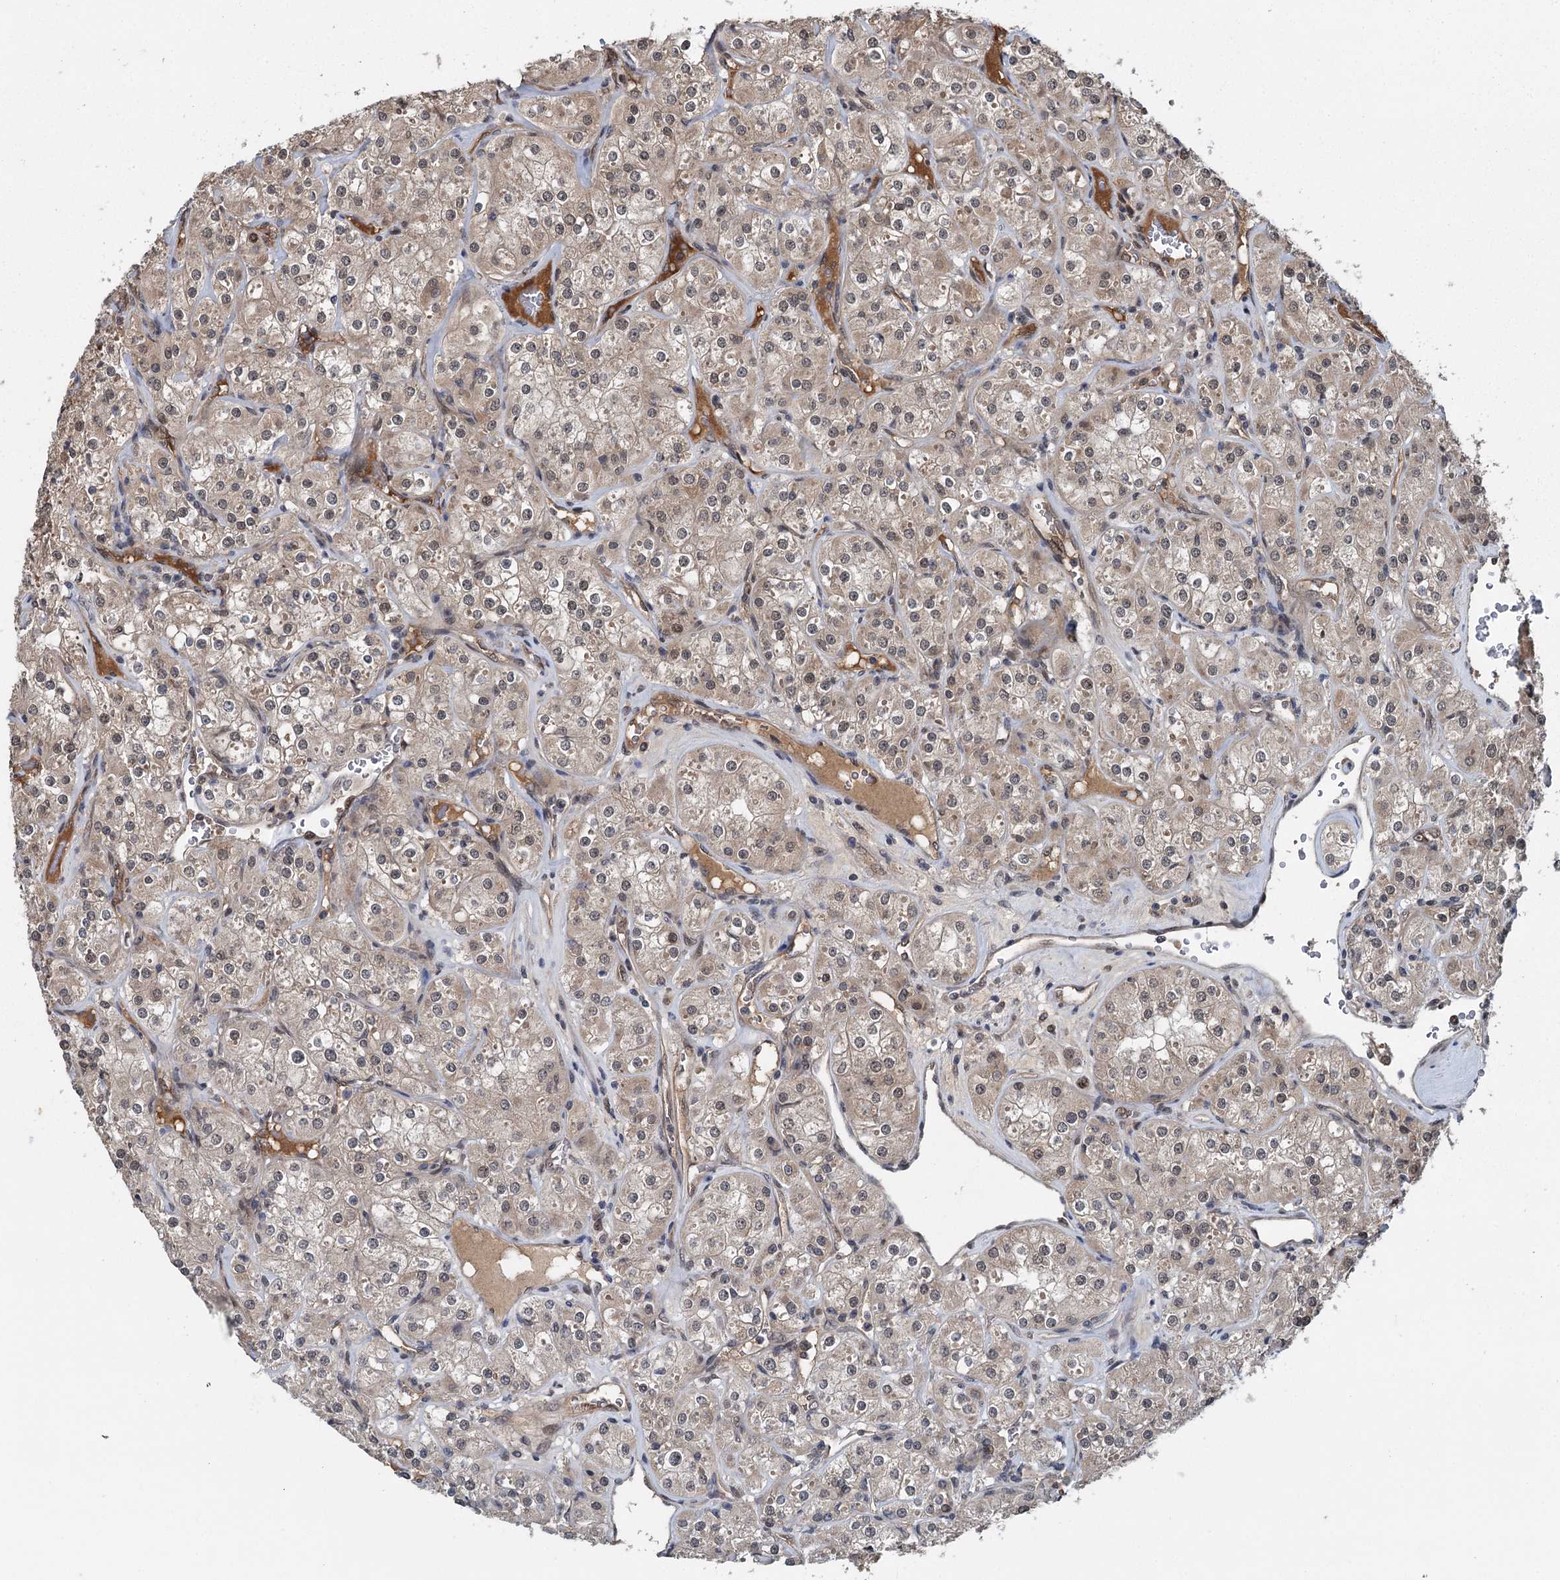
{"staining": {"intensity": "weak", "quantity": "25%-75%", "location": "cytoplasmic/membranous,nuclear"}, "tissue": "renal cancer", "cell_type": "Tumor cells", "image_type": "cancer", "snomed": [{"axis": "morphology", "description": "Adenocarcinoma, NOS"}, {"axis": "topography", "description": "Kidney"}], "caption": "Renal adenocarcinoma stained with immunohistochemistry (IHC) reveals weak cytoplasmic/membranous and nuclear positivity in approximately 25%-75% of tumor cells.", "gene": "MYG1", "patient": {"sex": "male", "age": 77}}